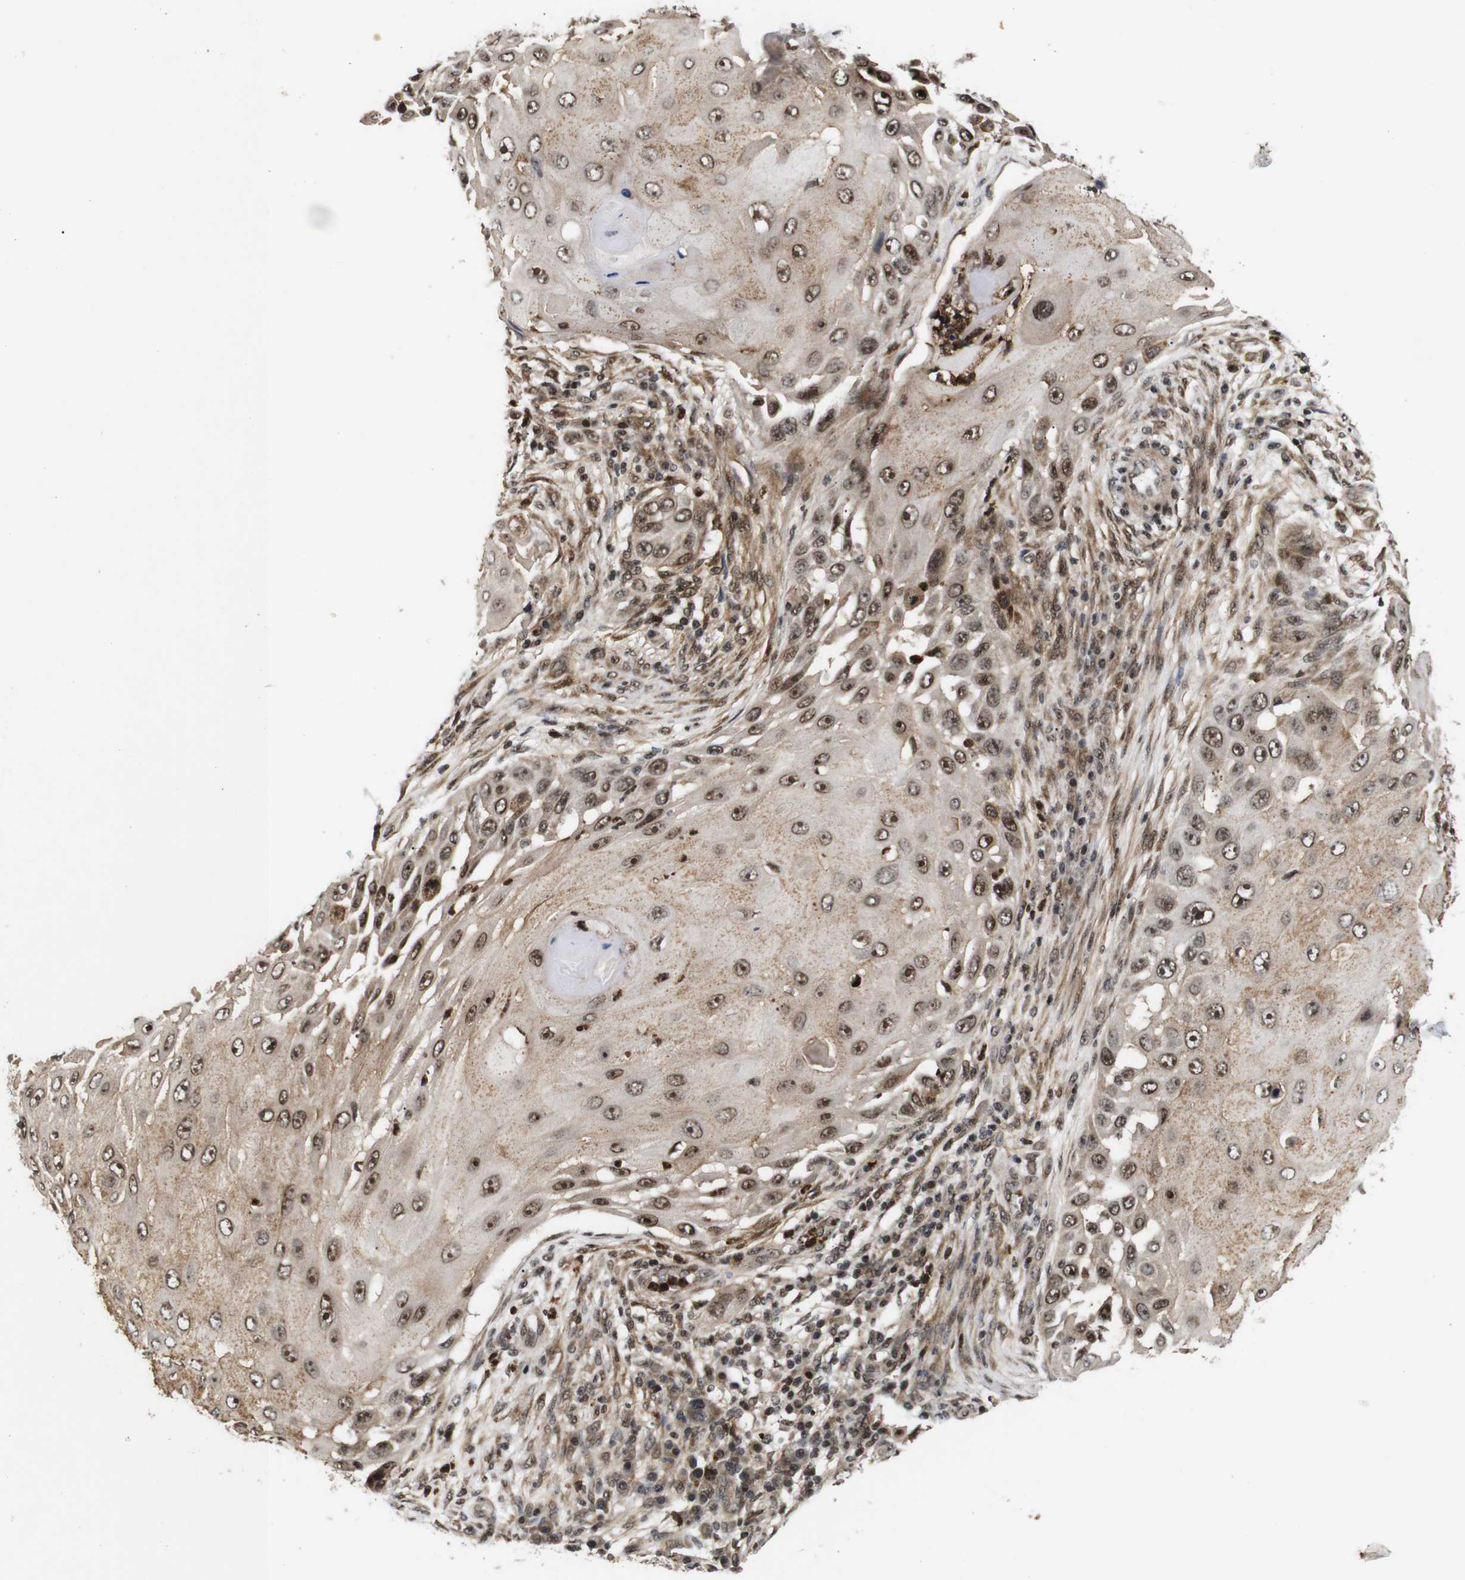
{"staining": {"intensity": "moderate", "quantity": ">75%", "location": "cytoplasmic/membranous,nuclear"}, "tissue": "skin cancer", "cell_type": "Tumor cells", "image_type": "cancer", "snomed": [{"axis": "morphology", "description": "Squamous cell carcinoma, NOS"}, {"axis": "topography", "description": "Skin"}], "caption": "This histopathology image exhibits squamous cell carcinoma (skin) stained with IHC to label a protein in brown. The cytoplasmic/membranous and nuclear of tumor cells show moderate positivity for the protein. Nuclei are counter-stained blue.", "gene": "KIF23", "patient": {"sex": "female", "age": 44}}